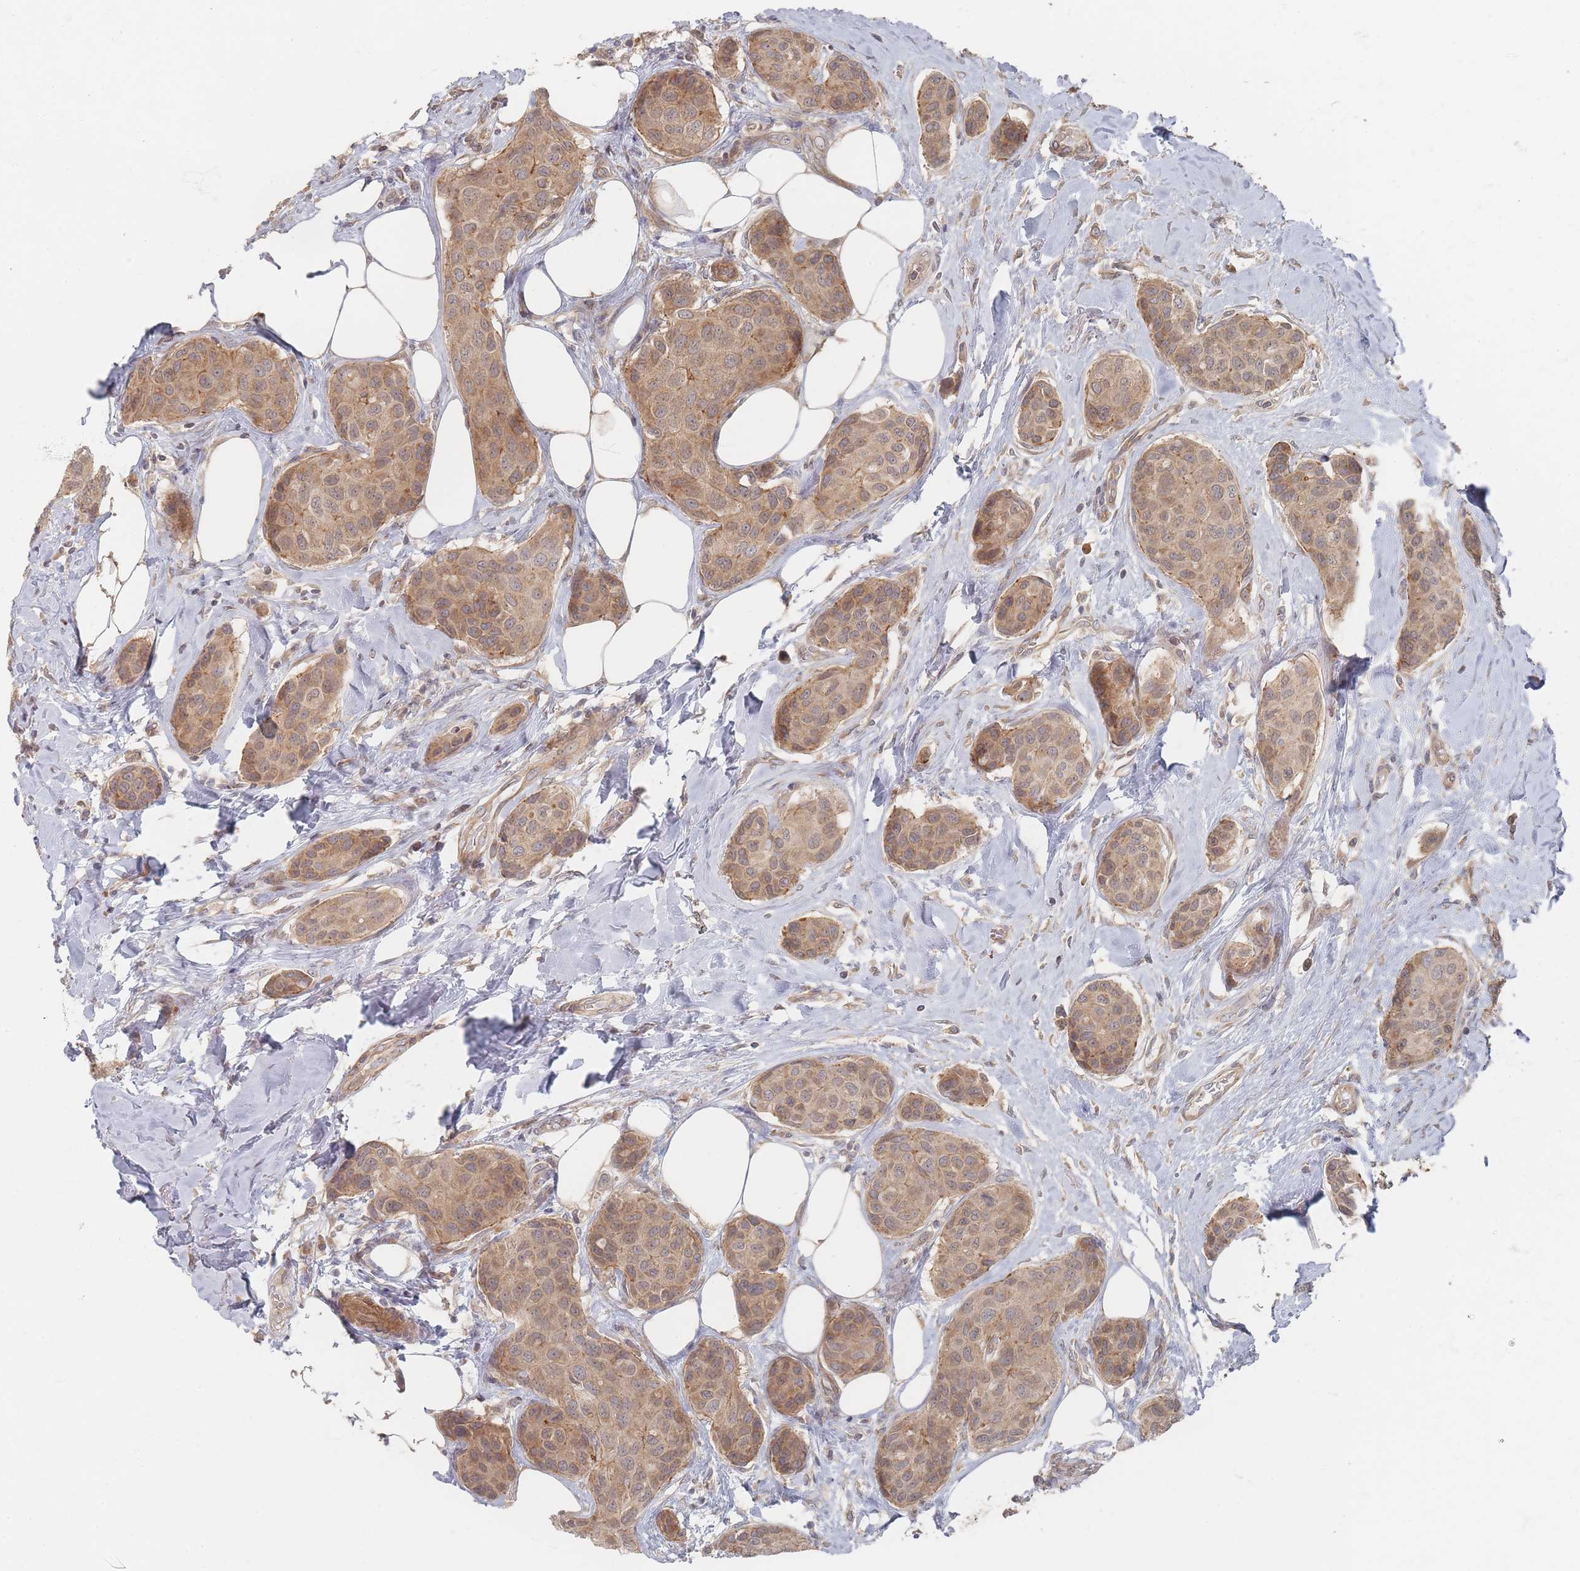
{"staining": {"intensity": "moderate", "quantity": ">75%", "location": "cytoplasmic/membranous"}, "tissue": "breast cancer", "cell_type": "Tumor cells", "image_type": "cancer", "snomed": [{"axis": "morphology", "description": "Duct carcinoma"}, {"axis": "topography", "description": "Breast"}, {"axis": "topography", "description": "Lymph node"}], "caption": "Breast cancer (infiltrating ductal carcinoma) stained for a protein (brown) exhibits moderate cytoplasmic/membranous positive expression in about >75% of tumor cells.", "gene": "GLE1", "patient": {"sex": "female", "age": 80}}